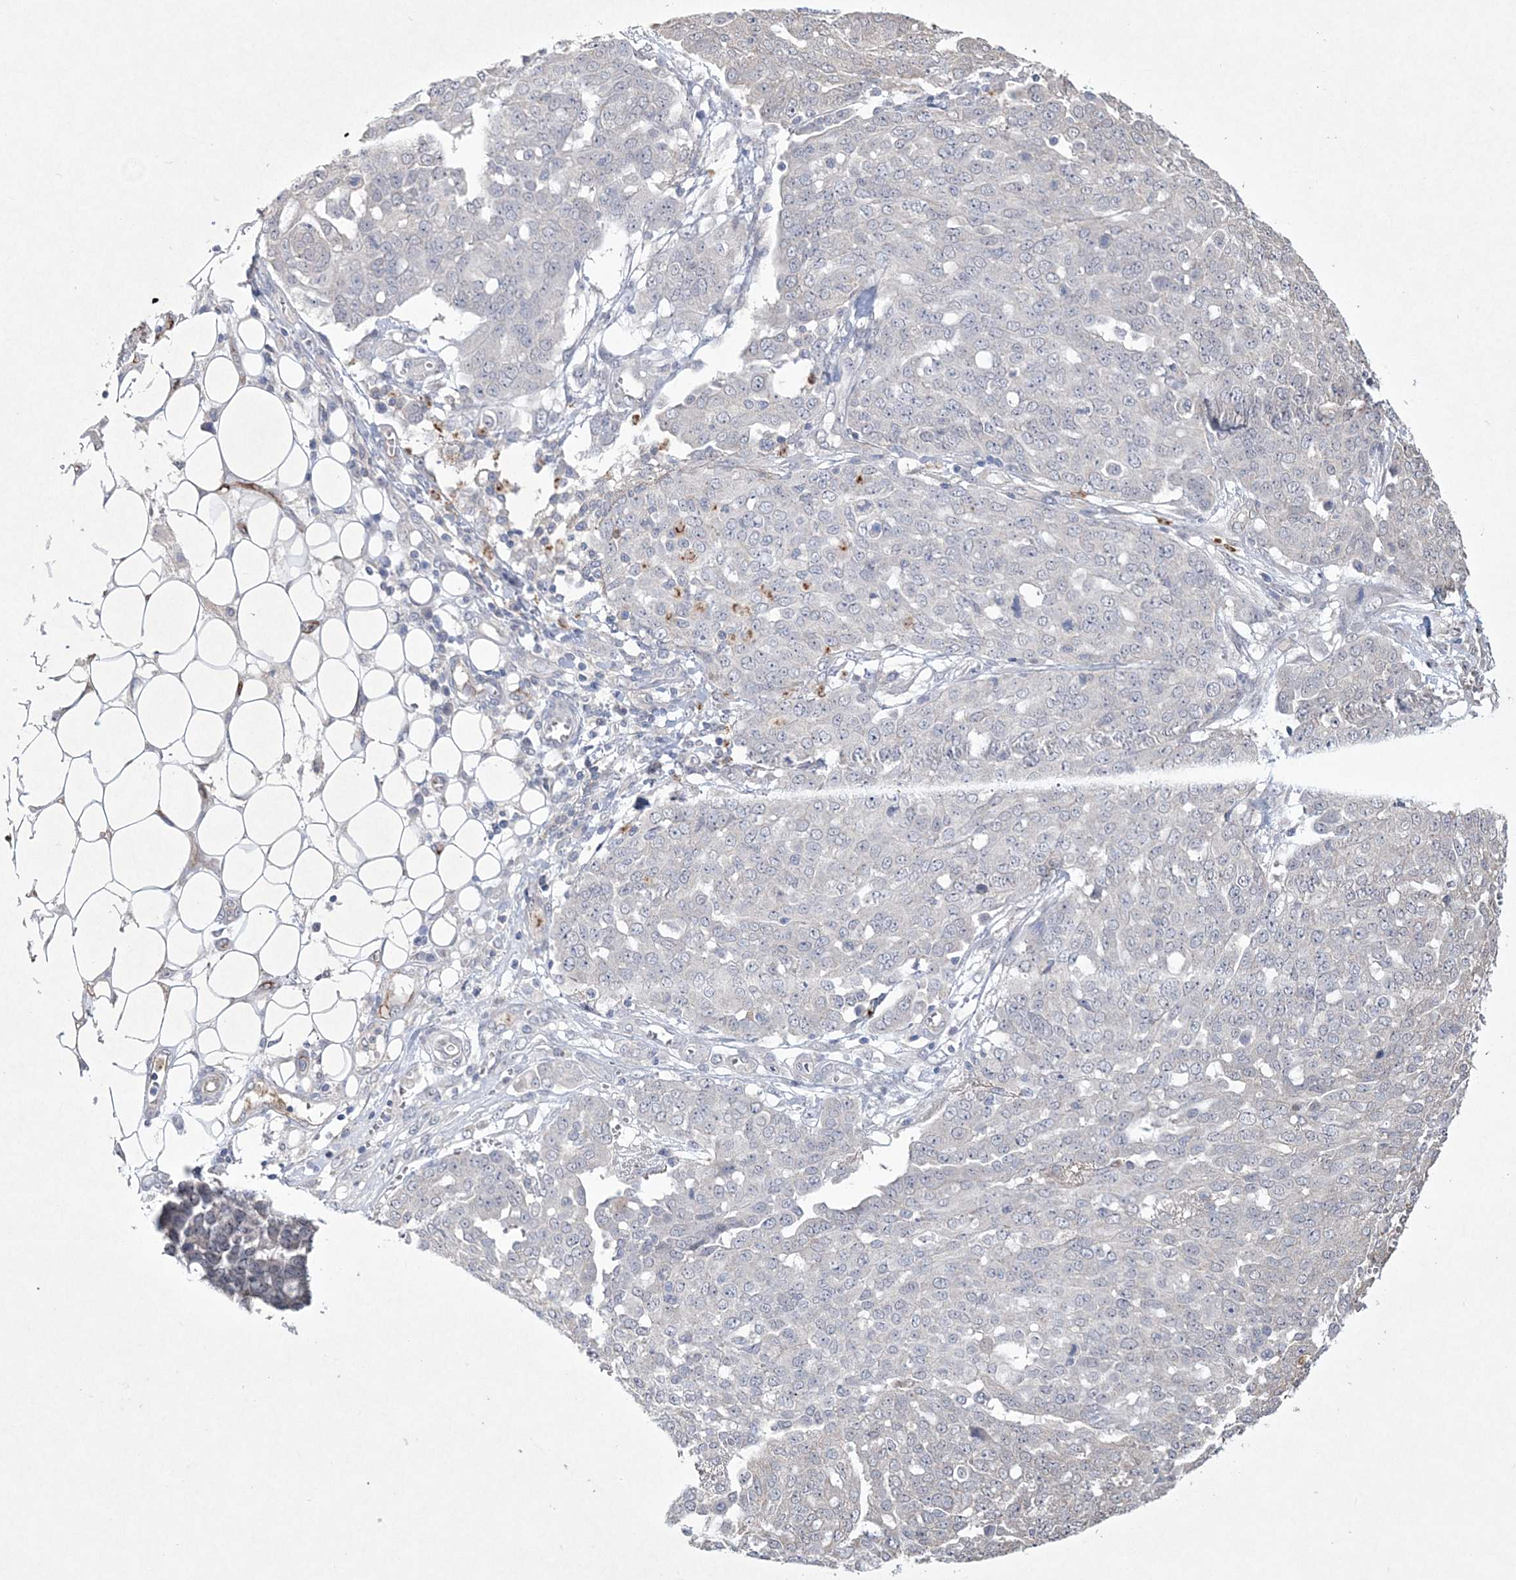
{"staining": {"intensity": "negative", "quantity": "none", "location": "none"}, "tissue": "ovarian cancer", "cell_type": "Tumor cells", "image_type": "cancer", "snomed": [{"axis": "morphology", "description": "Cystadenocarcinoma, serous, NOS"}, {"axis": "topography", "description": "Soft tissue"}, {"axis": "topography", "description": "Ovary"}], "caption": "This is a histopathology image of immunohistochemistry staining of ovarian cancer, which shows no expression in tumor cells.", "gene": "DPCD", "patient": {"sex": "female", "age": 57}}